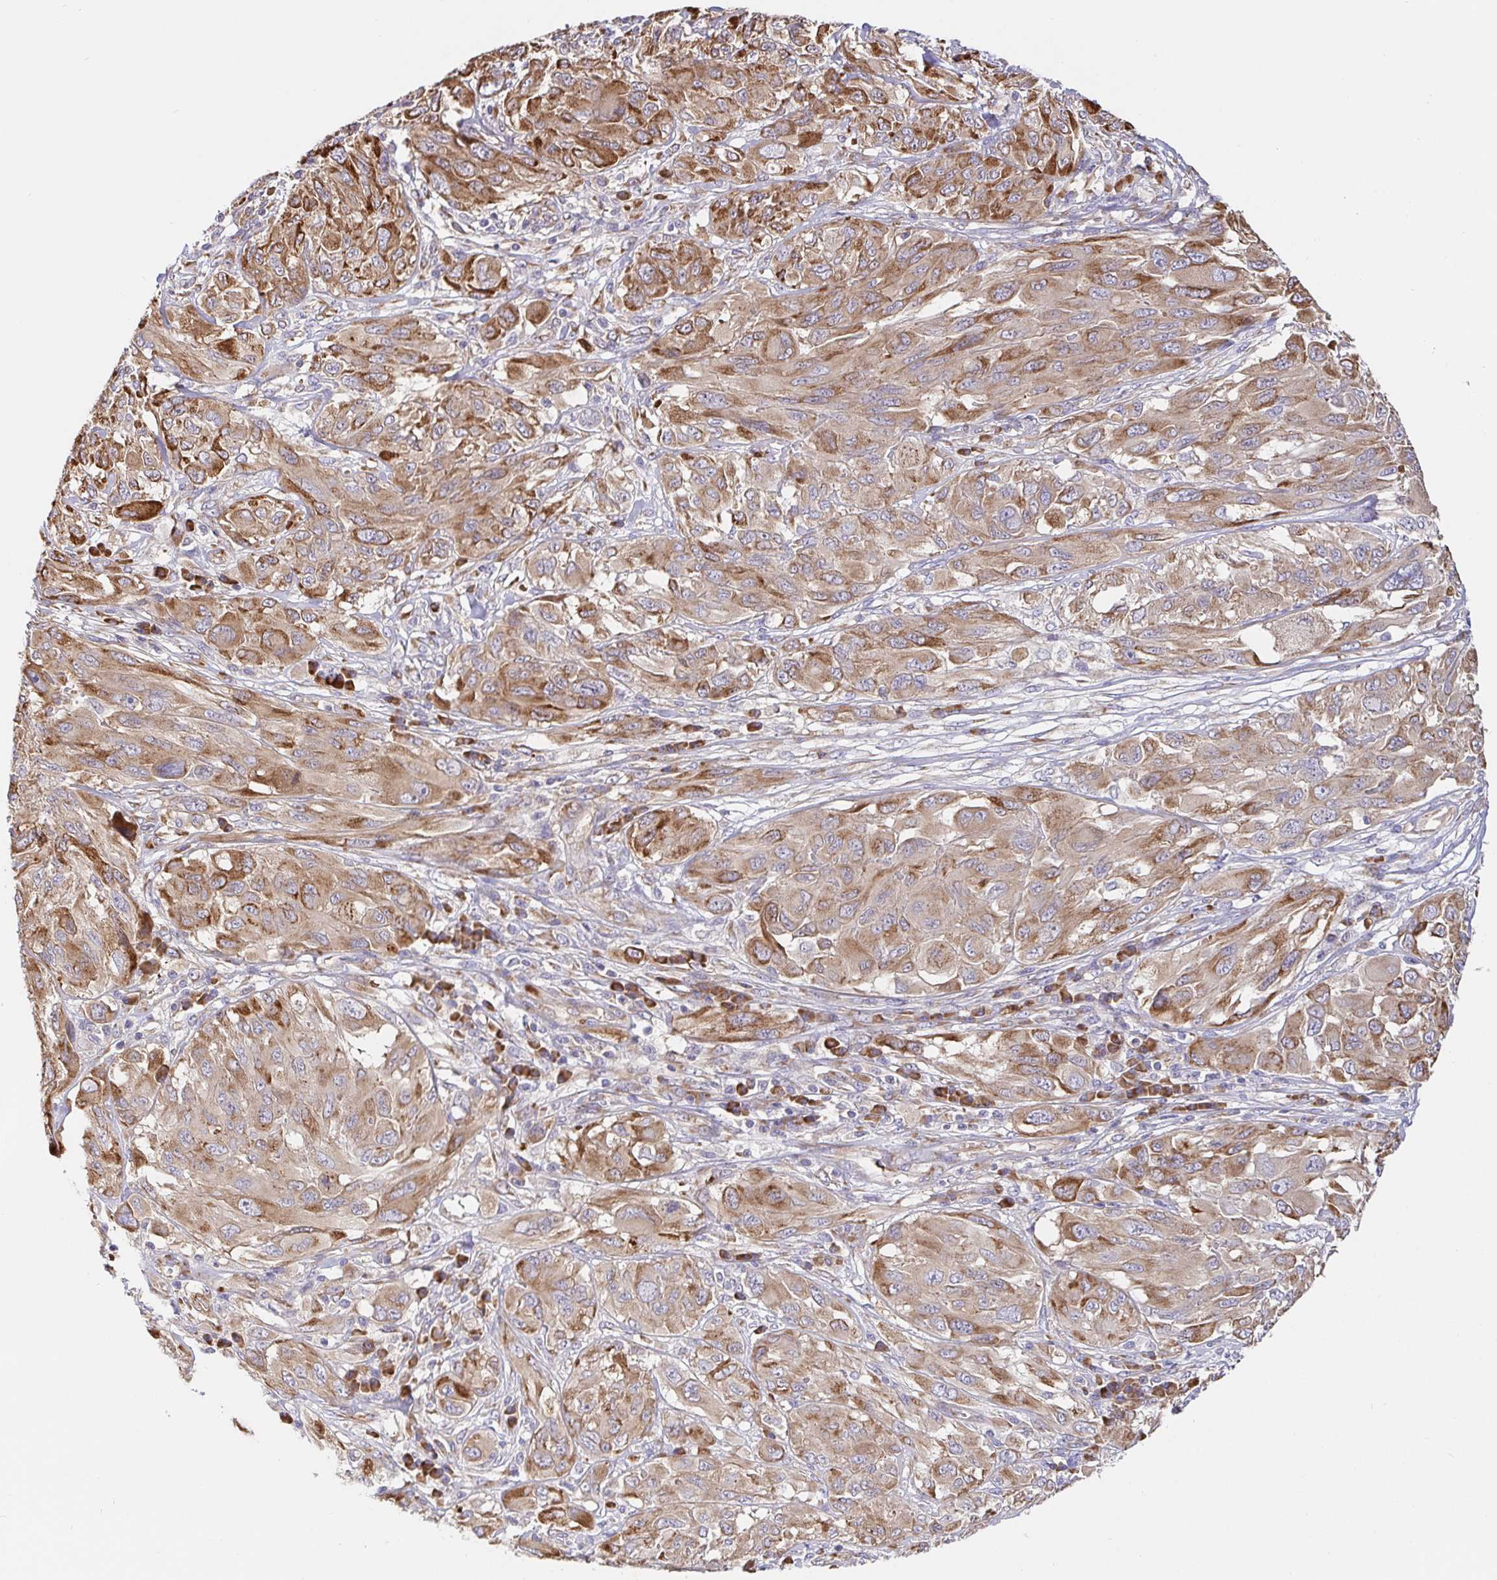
{"staining": {"intensity": "moderate", "quantity": ">75%", "location": "cytoplasmic/membranous"}, "tissue": "melanoma", "cell_type": "Tumor cells", "image_type": "cancer", "snomed": [{"axis": "morphology", "description": "Malignant melanoma, NOS"}, {"axis": "topography", "description": "Skin"}], "caption": "Tumor cells demonstrate moderate cytoplasmic/membranous expression in about >75% of cells in melanoma.", "gene": "PDPK1", "patient": {"sex": "female", "age": 91}}